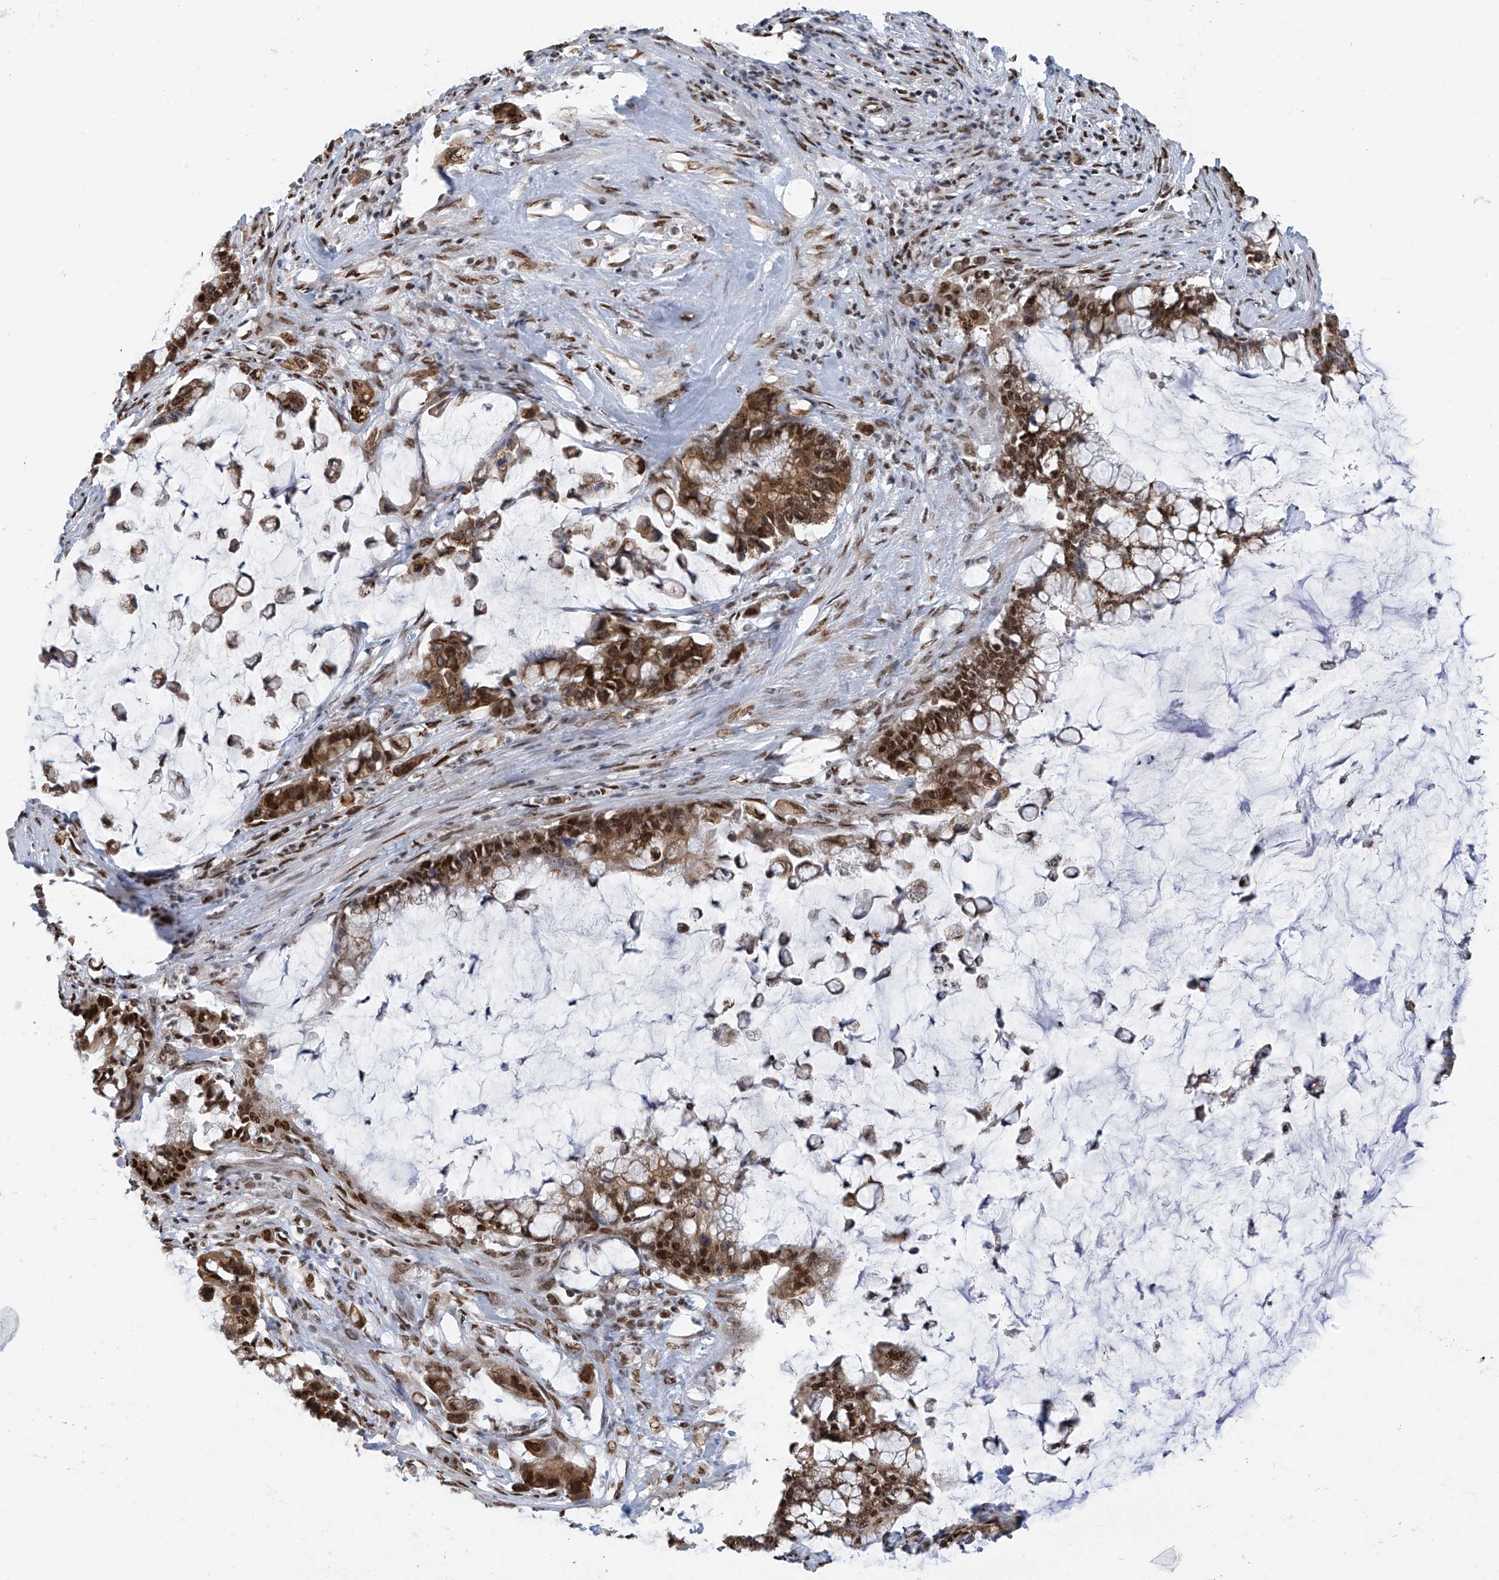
{"staining": {"intensity": "strong", "quantity": ">75%", "location": "cytoplasmic/membranous,nuclear"}, "tissue": "pancreatic cancer", "cell_type": "Tumor cells", "image_type": "cancer", "snomed": [{"axis": "morphology", "description": "Adenocarcinoma, NOS"}, {"axis": "topography", "description": "Pancreas"}], "caption": "Immunohistochemical staining of adenocarcinoma (pancreatic) reveals high levels of strong cytoplasmic/membranous and nuclear protein expression in approximately >75% of tumor cells.", "gene": "APLF", "patient": {"sex": "male", "age": 41}}